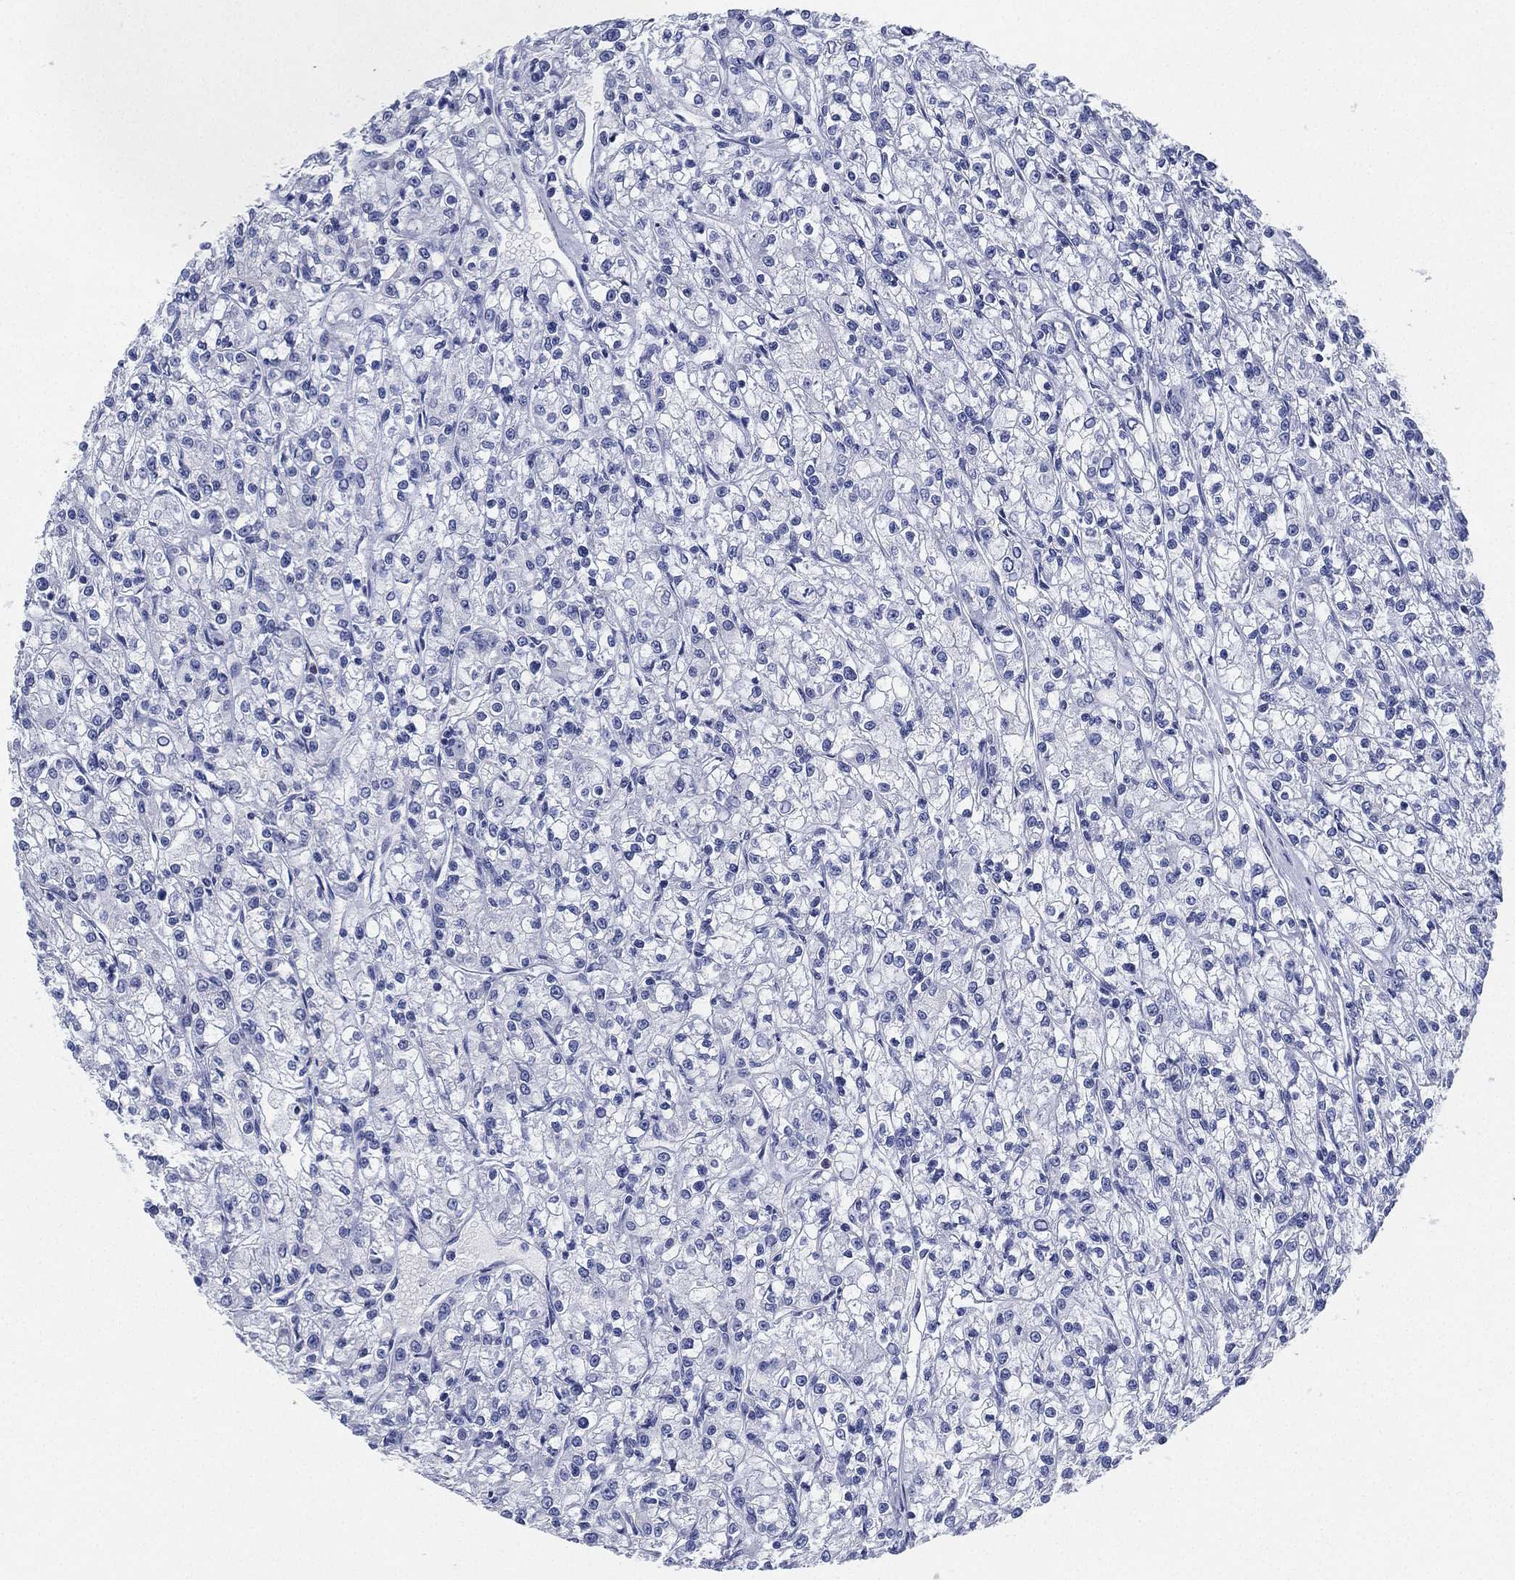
{"staining": {"intensity": "negative", "quantity": "none", "location": "none"}, "tissue": "renal cancer", "cell_type": "Tumor cells", "image_type": "cancer", "snomed": [{"axis": "morphology", "description": "Adenocarcinoma, NOS"}, {"axis": "topography", "description": "Kidney"}], "caption": "Human renal cancer stained for a protein using immunohistochemistry (IHC) shows no staining in tumor cells.", "gene": "DEFB121", "patient": {"sex": "female", "age": 59}}